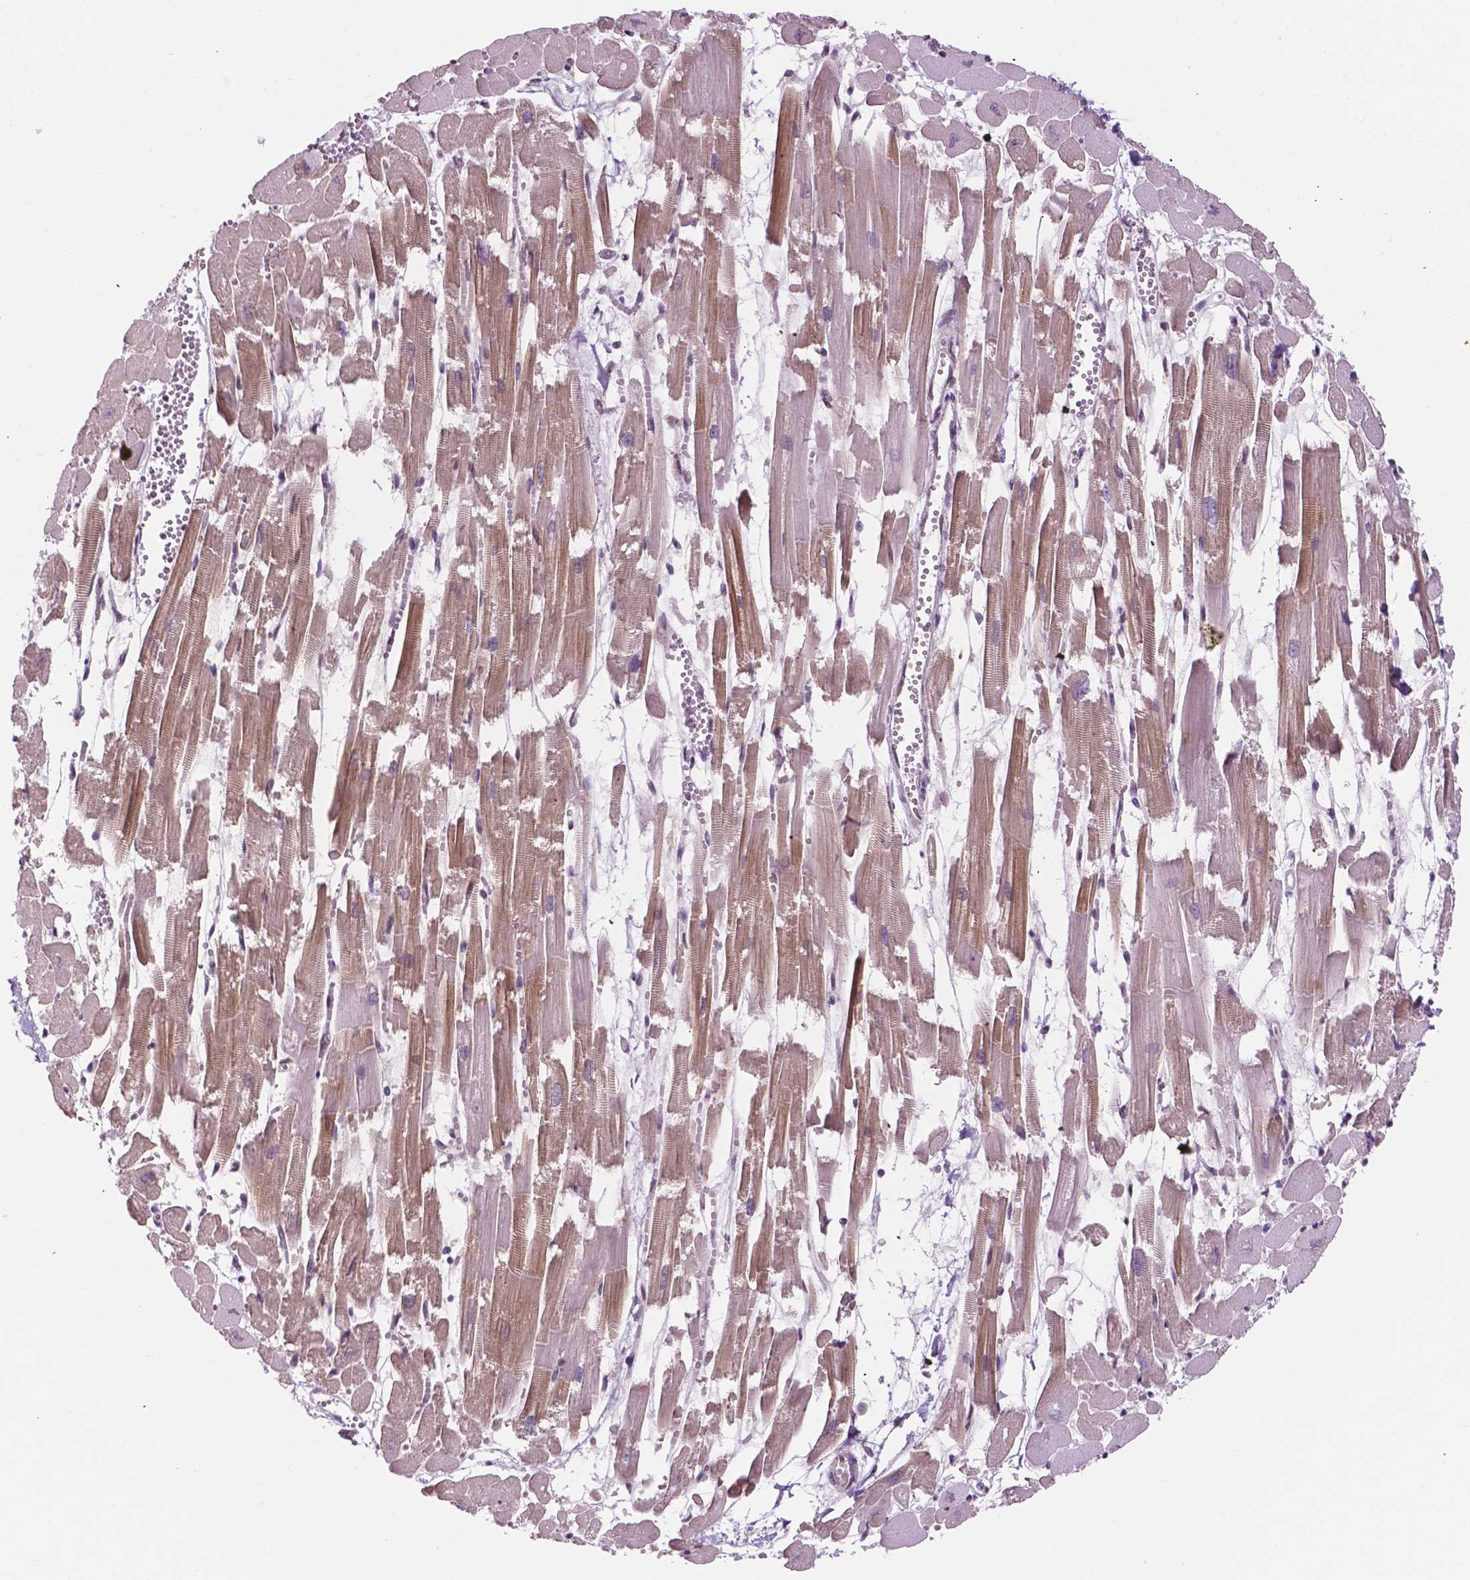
{"staining": {"intensity": "moderate", "quantity": "25%-75%", "location": "cytoplasmic/membranous,nuclear"}, "tissue": "heart muscle", "cell_type": "Cardiomyocytes", "image_type": "normal", "snomed": [{"axis": "morphology", "description": "Normal tissue, NOS"}, {"axis": "topography", "description": "Heart"}], "caption": "This photomicrograph reveals immunohistochemistry (IHC) staining of benign heart muscle, with medium moderate cytoplasmic/membranous,nuclear positivity in approximately 25%-75% of cardiomyocytes.", "gene": "PER2", "patient": {"sex": "female", "age": 52}}